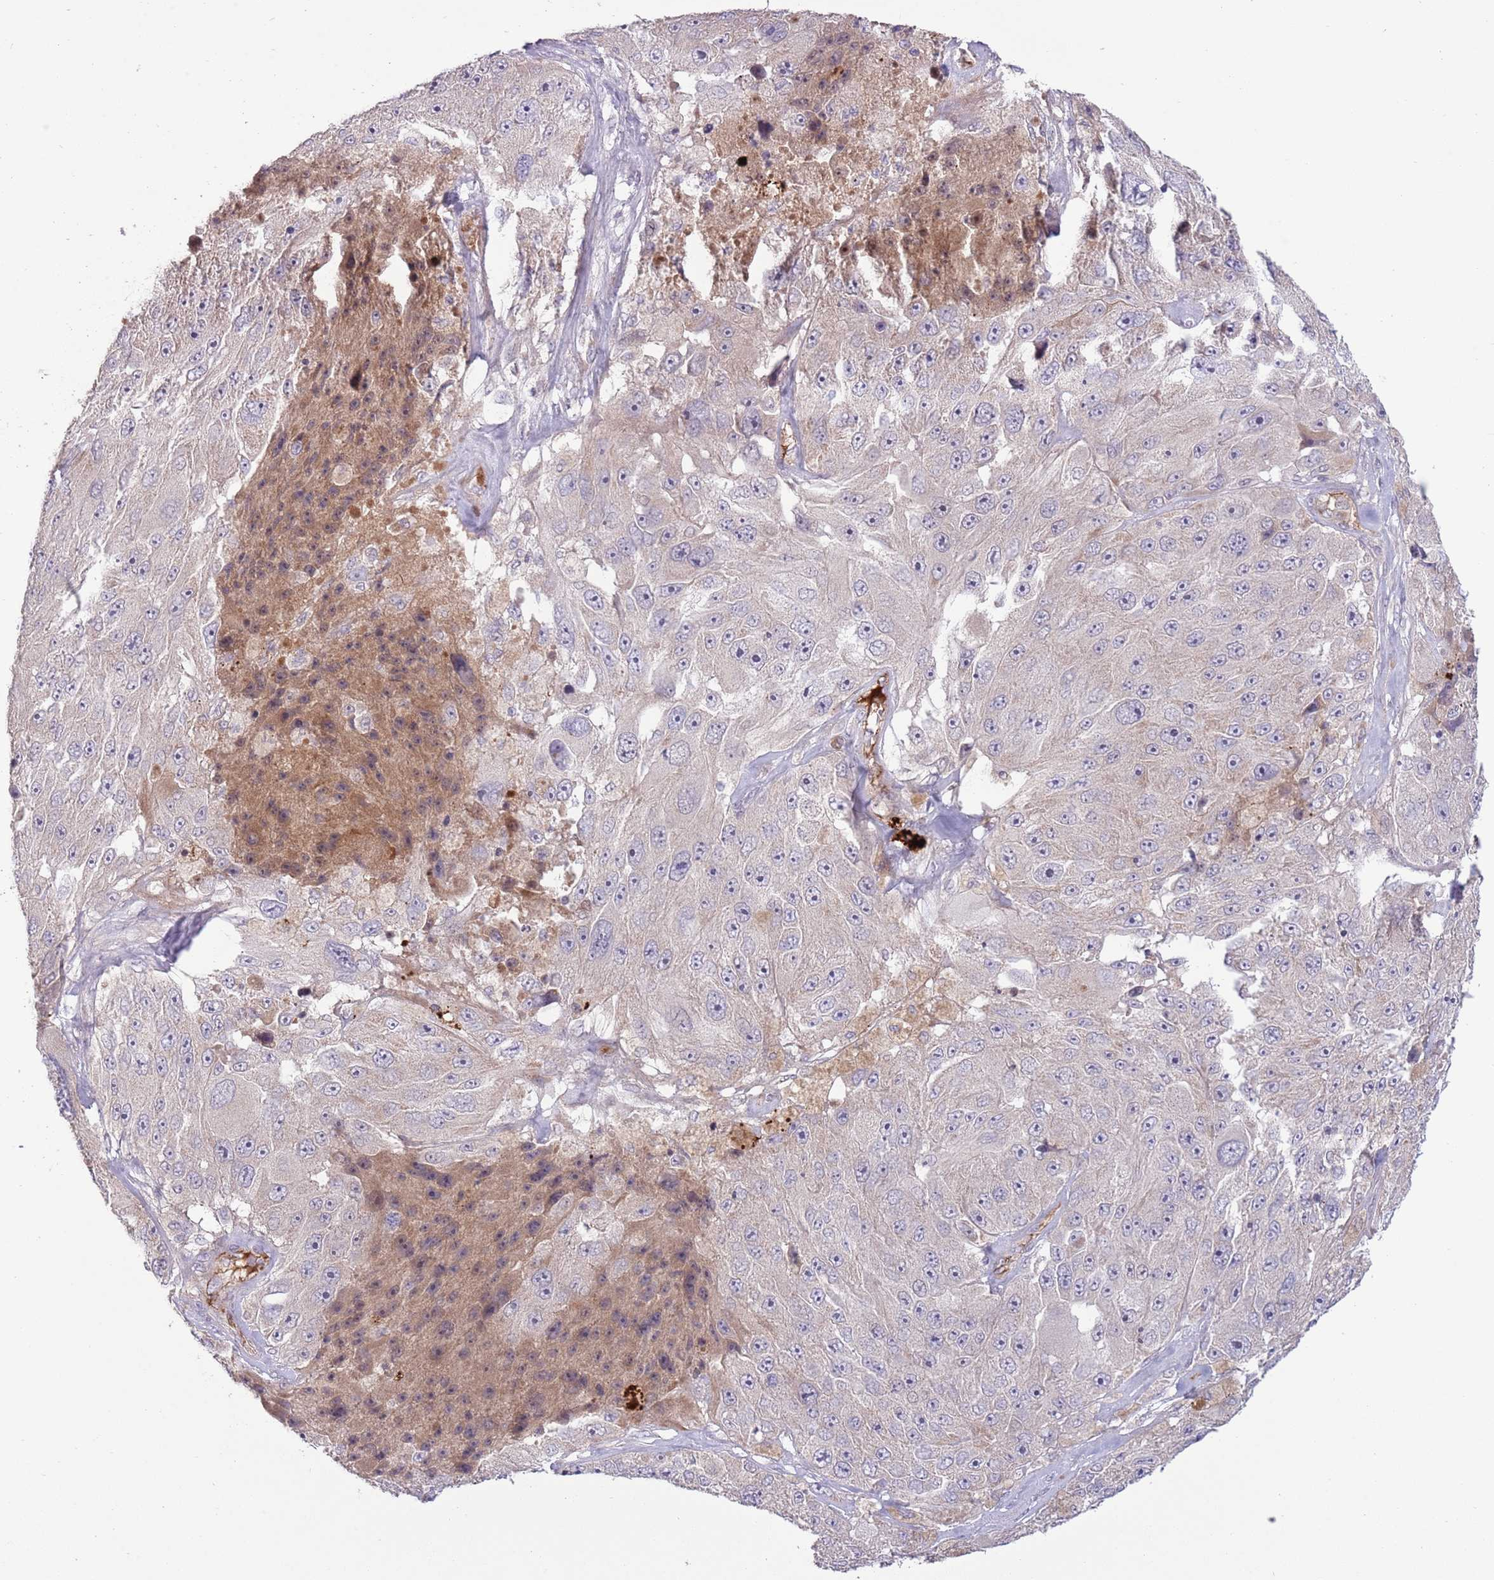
{"staining": {"intensity": "negative", "quantity": "none", "location": "none"}, "tissue": "melanoma", "cell_type": "Tumor cells", "image_type": "cancer", "snomed": [{"axis": "morphology", "description": "Malignant melanoma, Metastatic site"}, {"axis": "topography", "description": "Lymph node"}], "caption": "Melanoma was stained to show a protein in brown. There is no significant positivity in tumor cells.", "gene": "DPP10", "patient": {"sex": "male", "age": 62}}